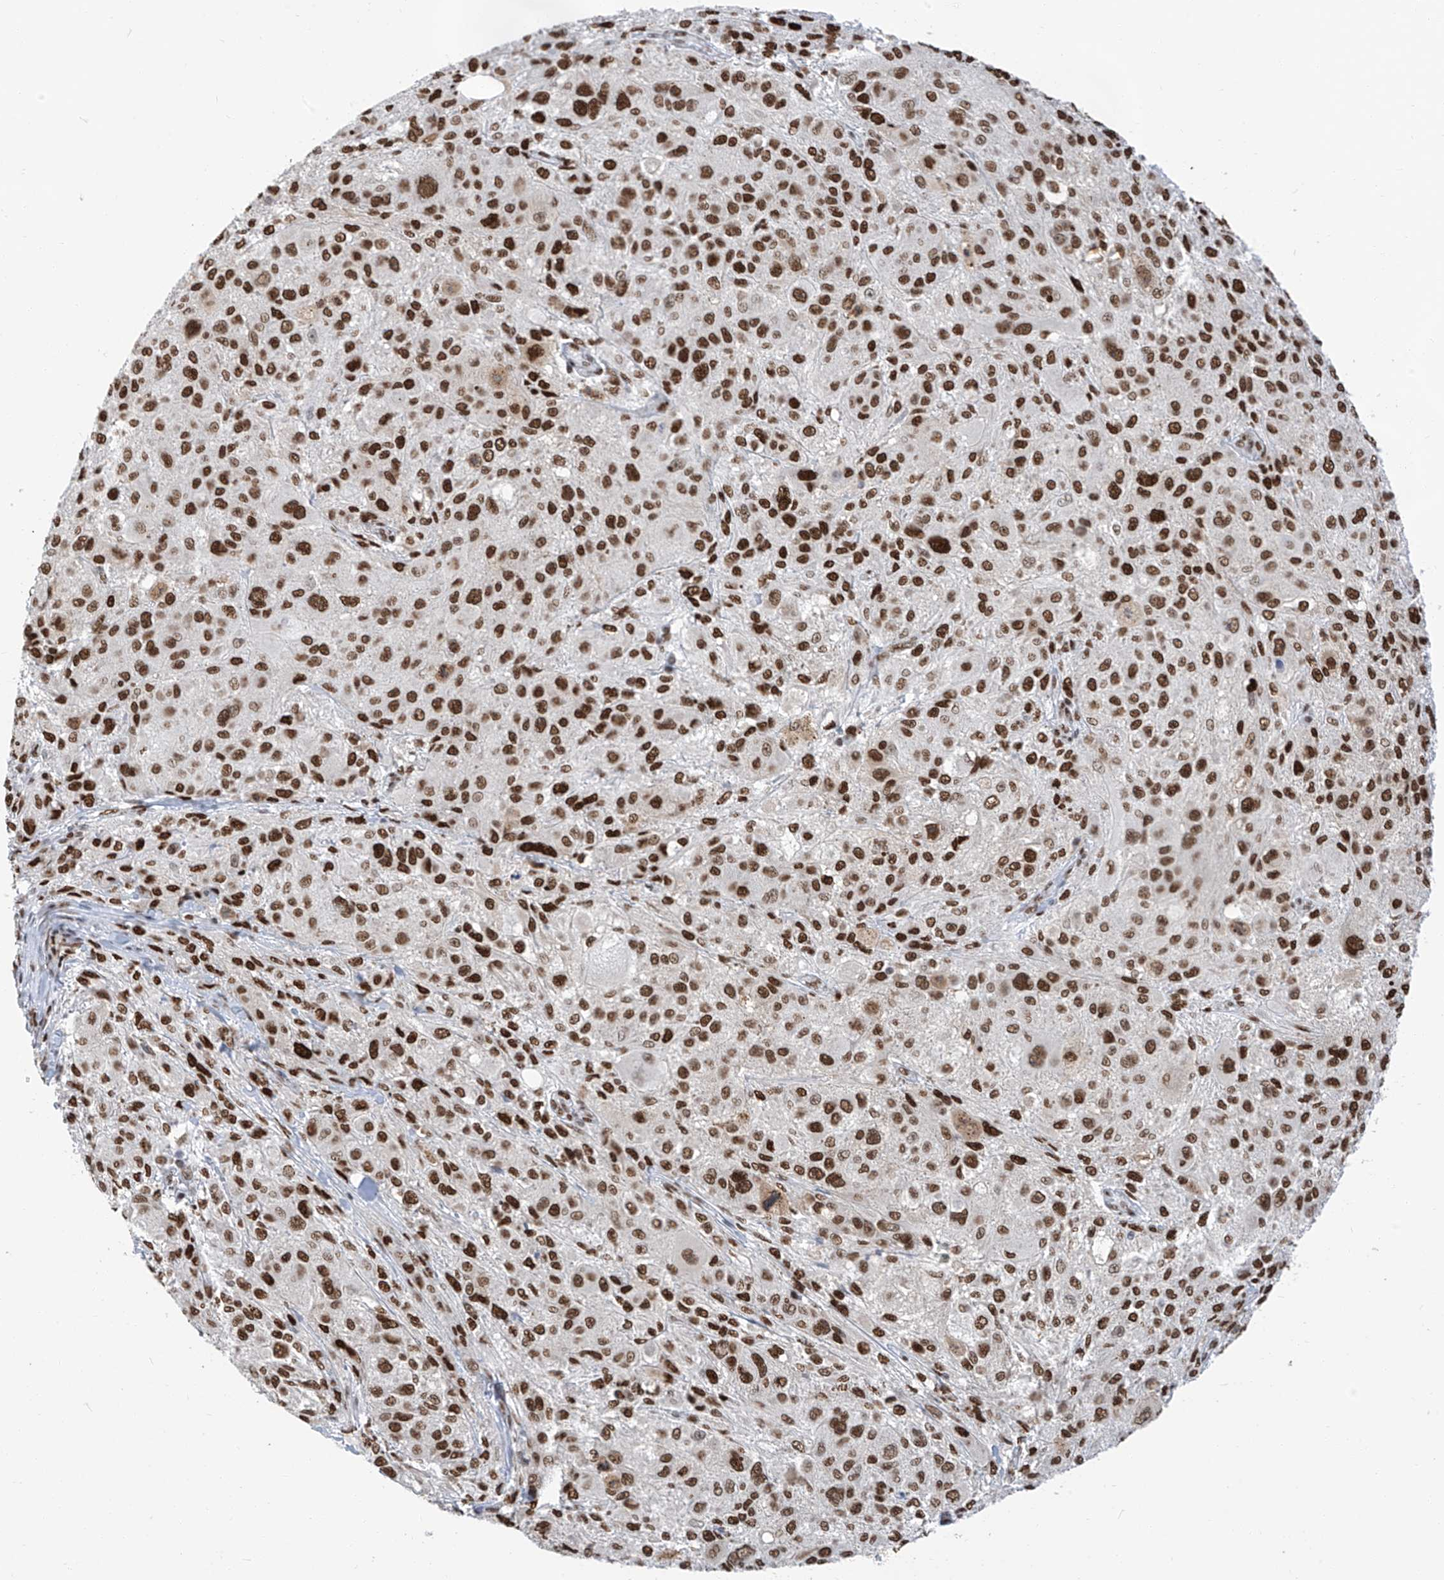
{"staining": {"intensity": "strong", "quantity": ">75%", "location": "nuclear"}, "tissue": "melanoma", "cell_type": "Tumor cells", "image_type": "cancer", "snomed": [{"axis": "morphology", "description": "Necrosis, NOS"}, {"axis": "morphology", "description": "Malignant melanoma, NOS"}, {"axis": "topography", "description": "Skin"}], "caption": "Protein staining shows strong nuclear positivity in approximately >75% of tumor cells in melanoma.", "gene": "KHSRP", "patient": {"sex": "female", "age": 87}}